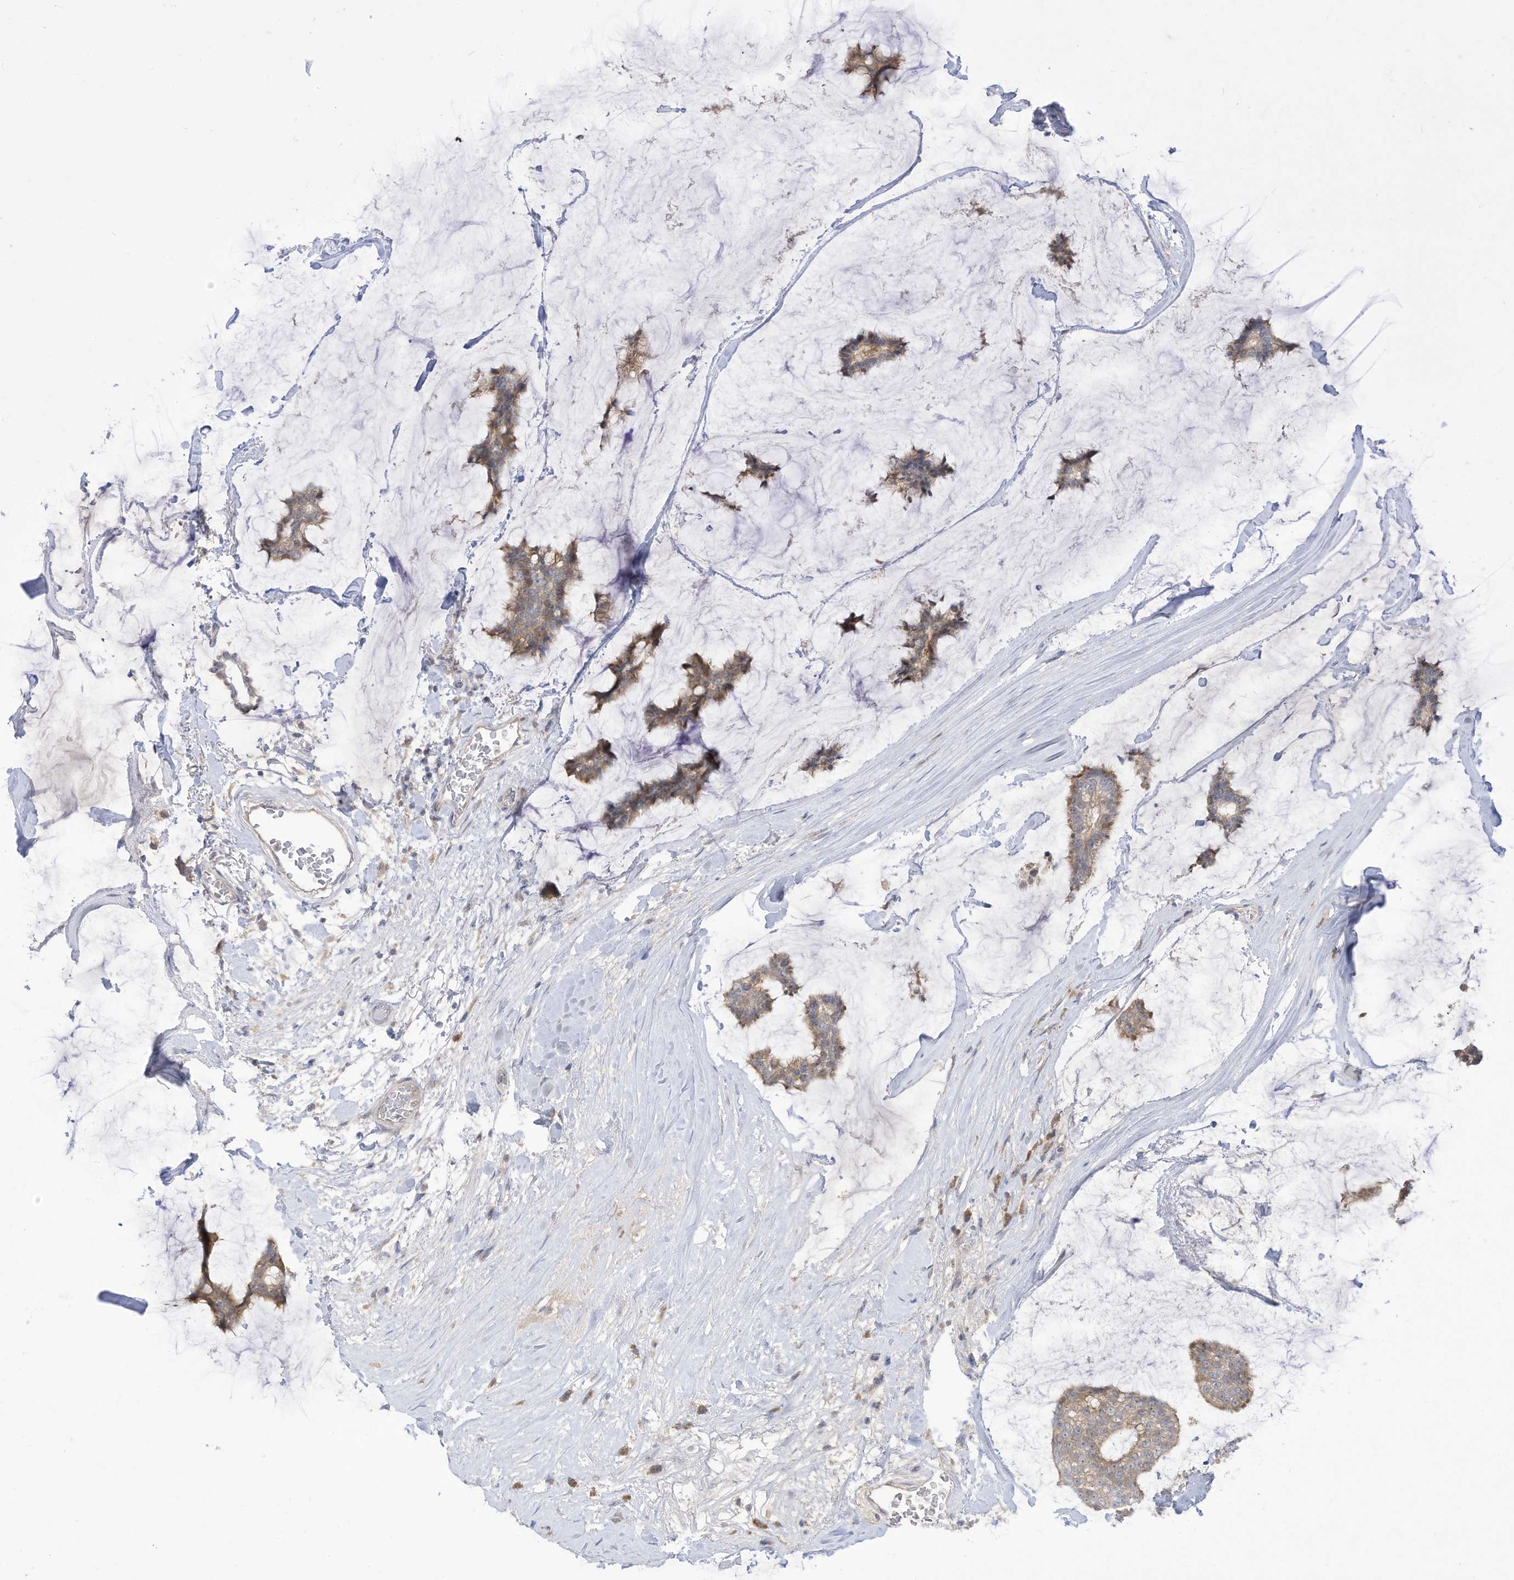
{"staining": {"intensity": "weak", "quantity": "25%-75%", "location": "cytoplasmic/membranous"}, "tissue": "breast cancer", "cell_type": "Tumor cells", "image_type": "cancer", "snomed": [{"axis": "morphology", "description": "Duct carcinoma"}, {"axis": "topography", "description": "Breast"}], "caption": "Immunohistochemistry (IHC) of breast infiltrating ductal carcinoma shows low levels of weak cytoplasmic/membranous positivity in approximately 25%-75% of tumor cells.", "gene": "LRRN2", "patient": {"sex": "female", "age": 93}}